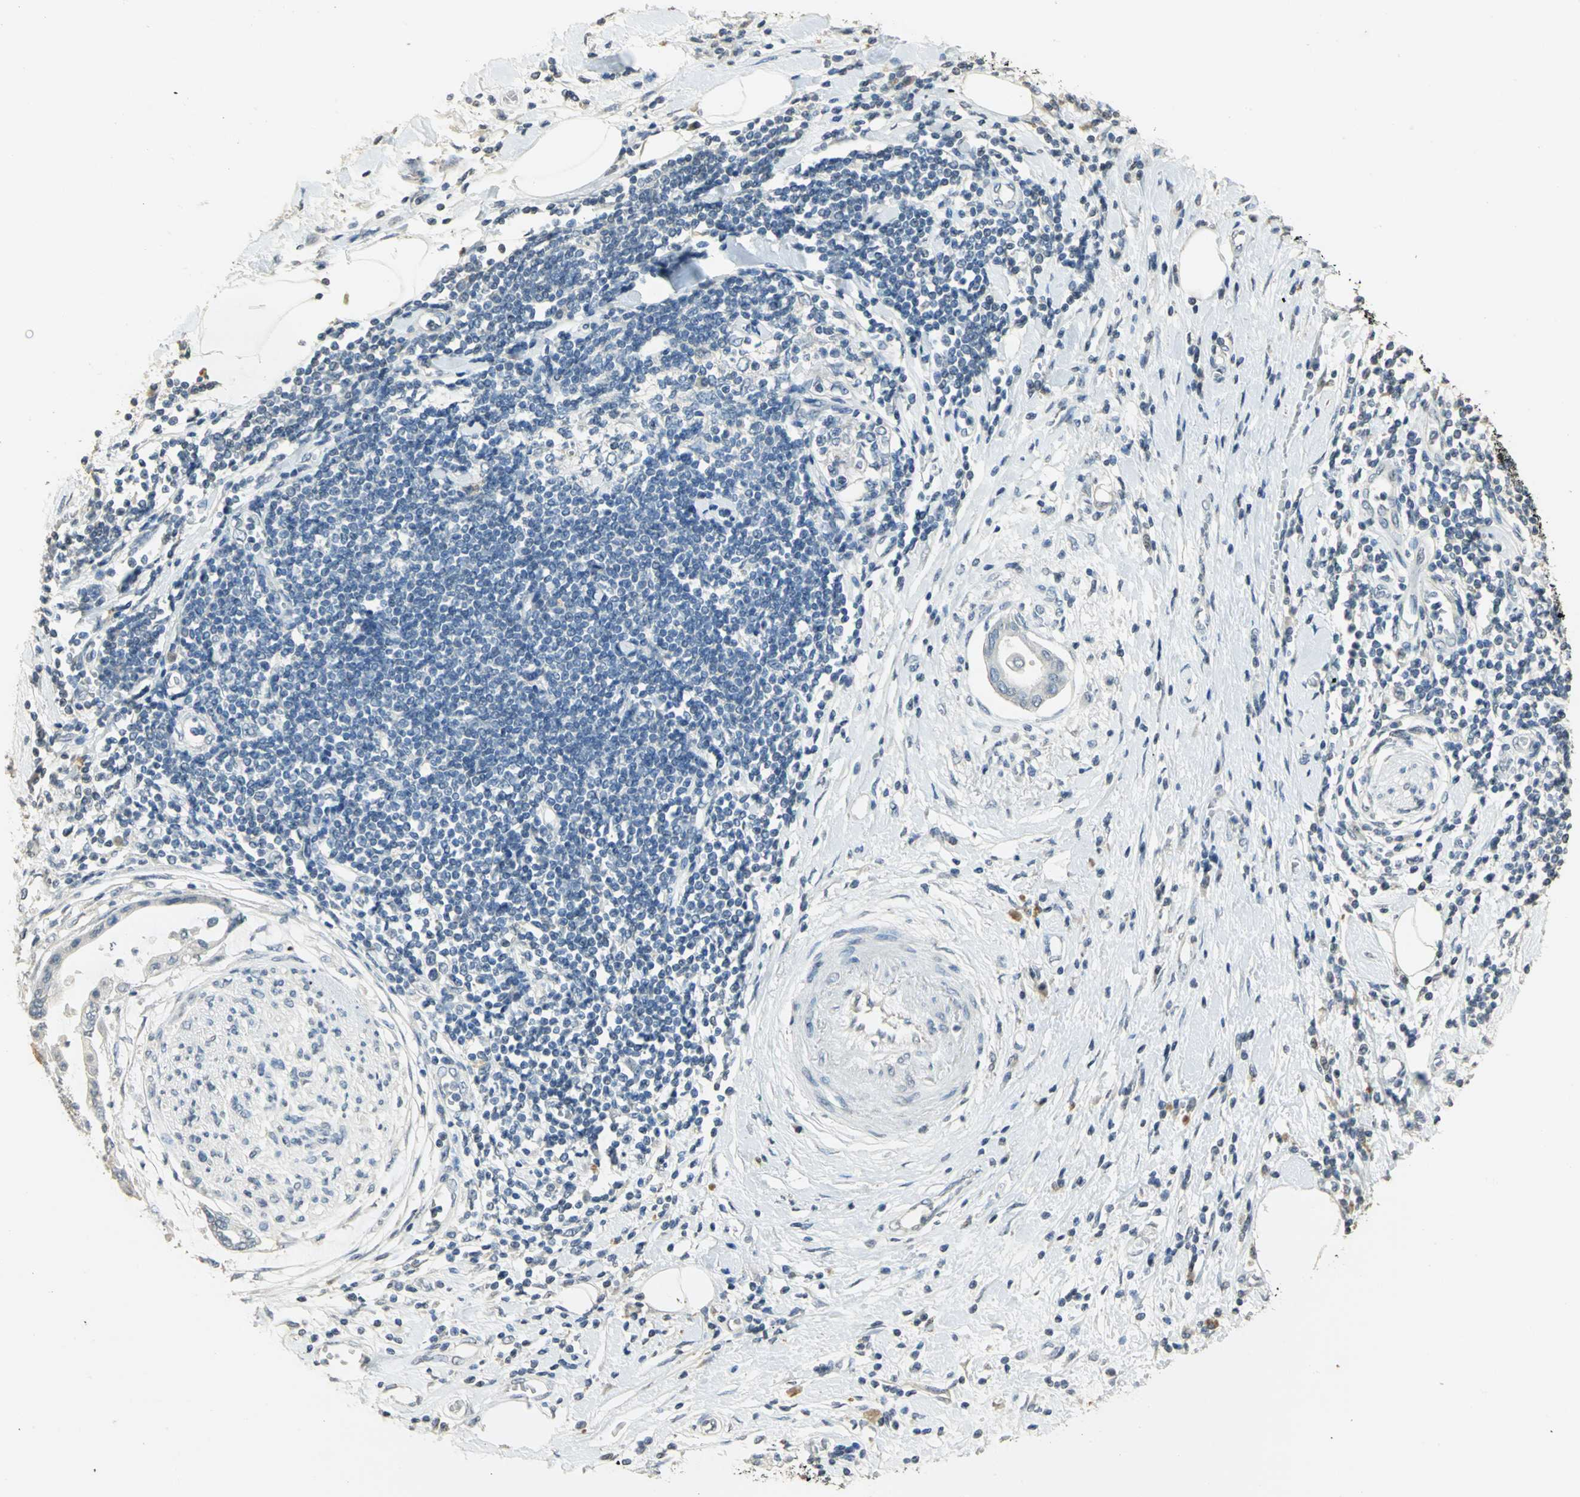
{"staining": {"intensity": "negative", "quantity": "none", "location": "none"}, "tissue": "pancreatic cancer", "cell_type": "Tumor cells", "image_type": "cancer", "snomed": [{"axis": "morphology", "description": "Adenocarcinoma, NOS"}, {"axis": "morphology", "description": "Adenocarcinoma, metastatic, NOS"}, {"axis": "topography", "description": "Lymph node"}, {"axis": "topography", "description": "Pancreas"}, {"axis": "topography", "description": "Duodenum"}], "caption": "Micrograph shows no protein expression in tumor cells of pancreatic cancer tissue.", "gene": "DNAJB6", "patient": {"sex": "female", "age": 64}}